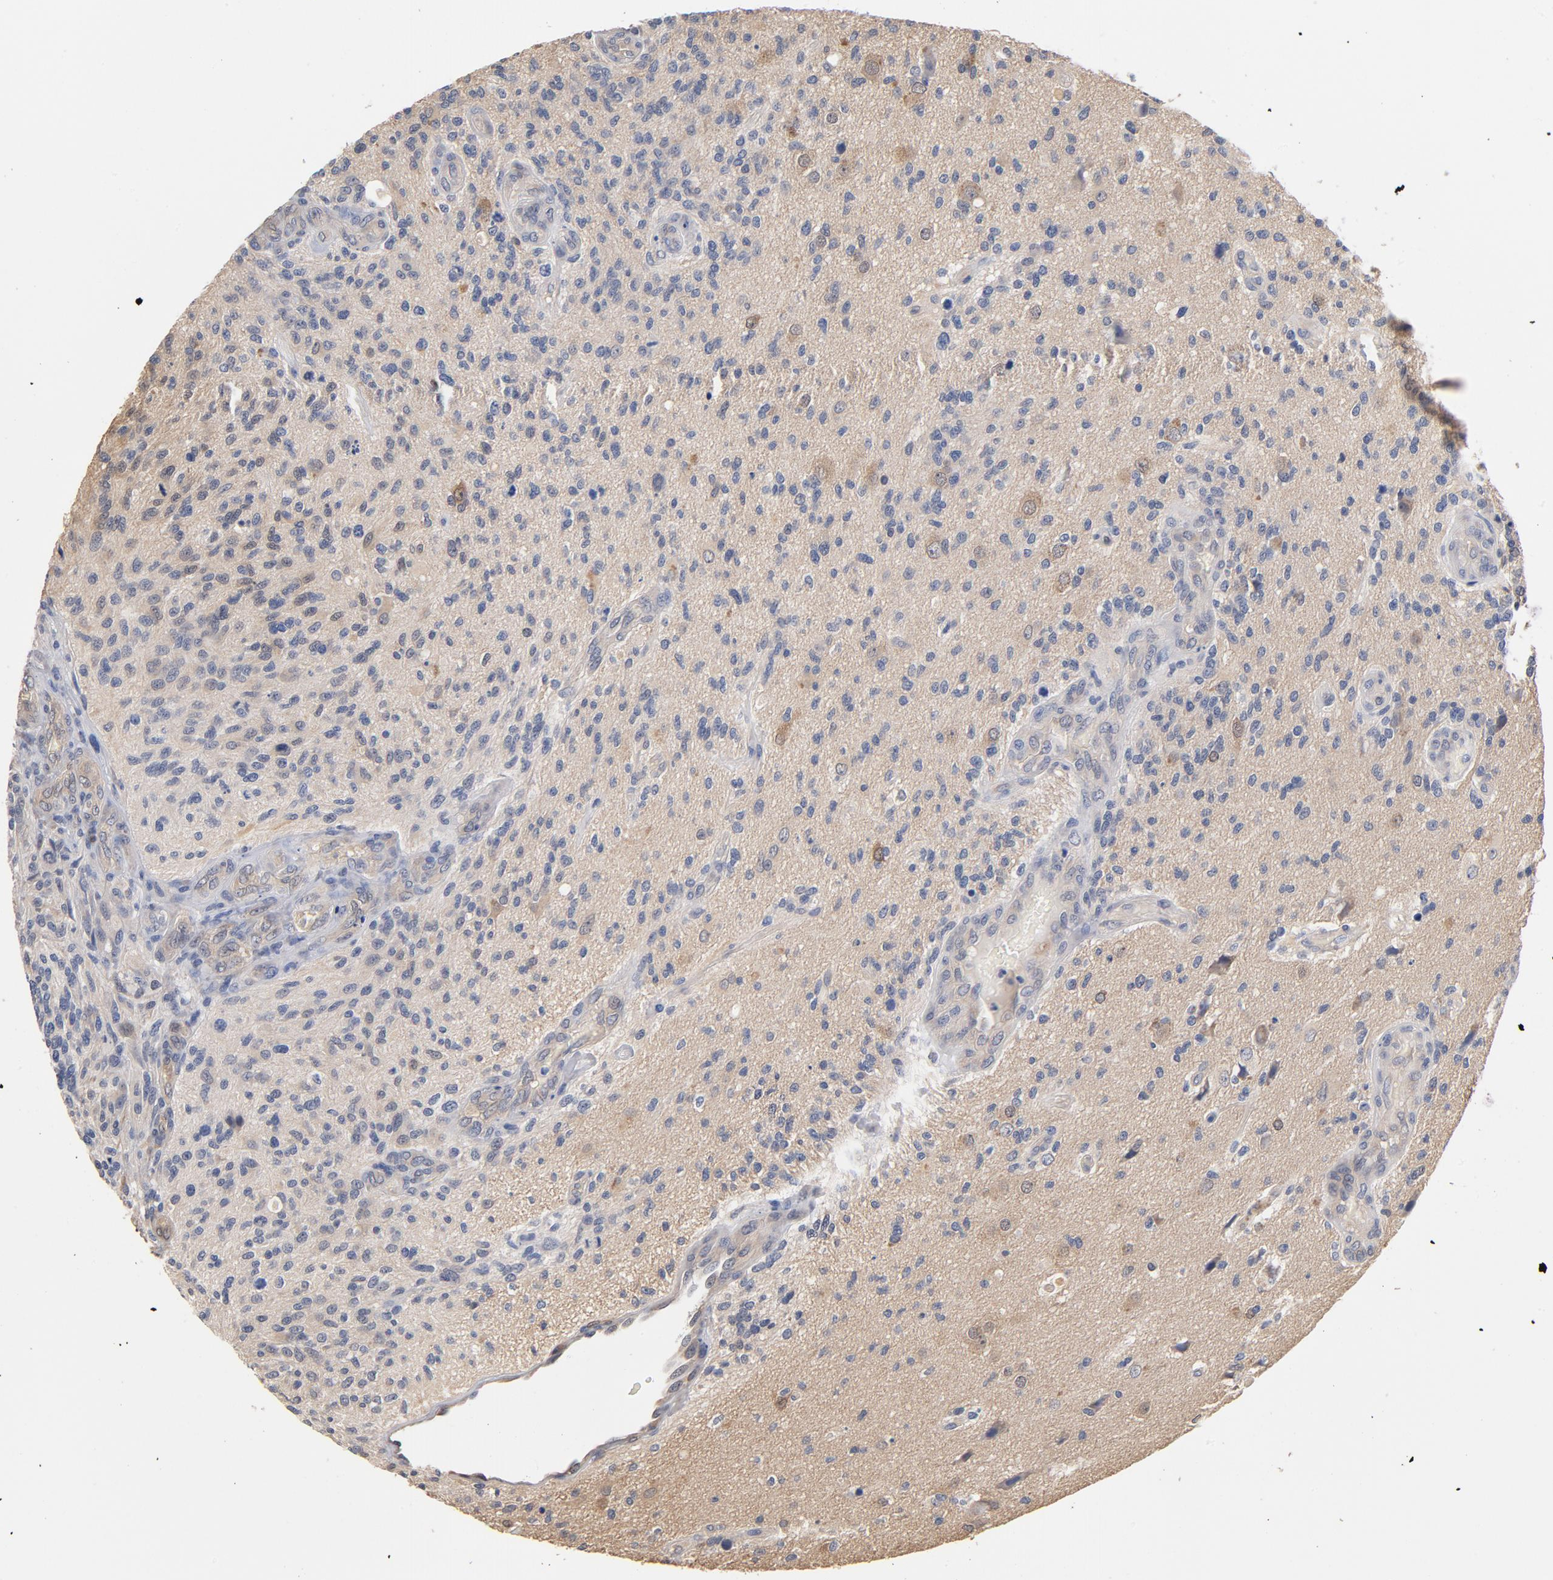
{"staining": {"intensity": "weak", "quantity": "<25%", "location": "cytoplasmic/membranous"}, "tissue": "glioma", "cell_type": "Tumor cells", "image_type": "cancer", "snomed": [{"axis": "morphology", "description": "Normal tissue, NOS"}, {"axis": "morphology", "description": "Glioma, malignant, High grade"}, {"axis": "topography", "description": "Cerebral cortex"}], "caption": "A high-resolution micrograph shows immunohistochemistry staining of malignant glioma (high-grade), which shows no significant expression in tumor cells.", "gene": "MIF", "patient": {"sex": "male", "age": 75}}